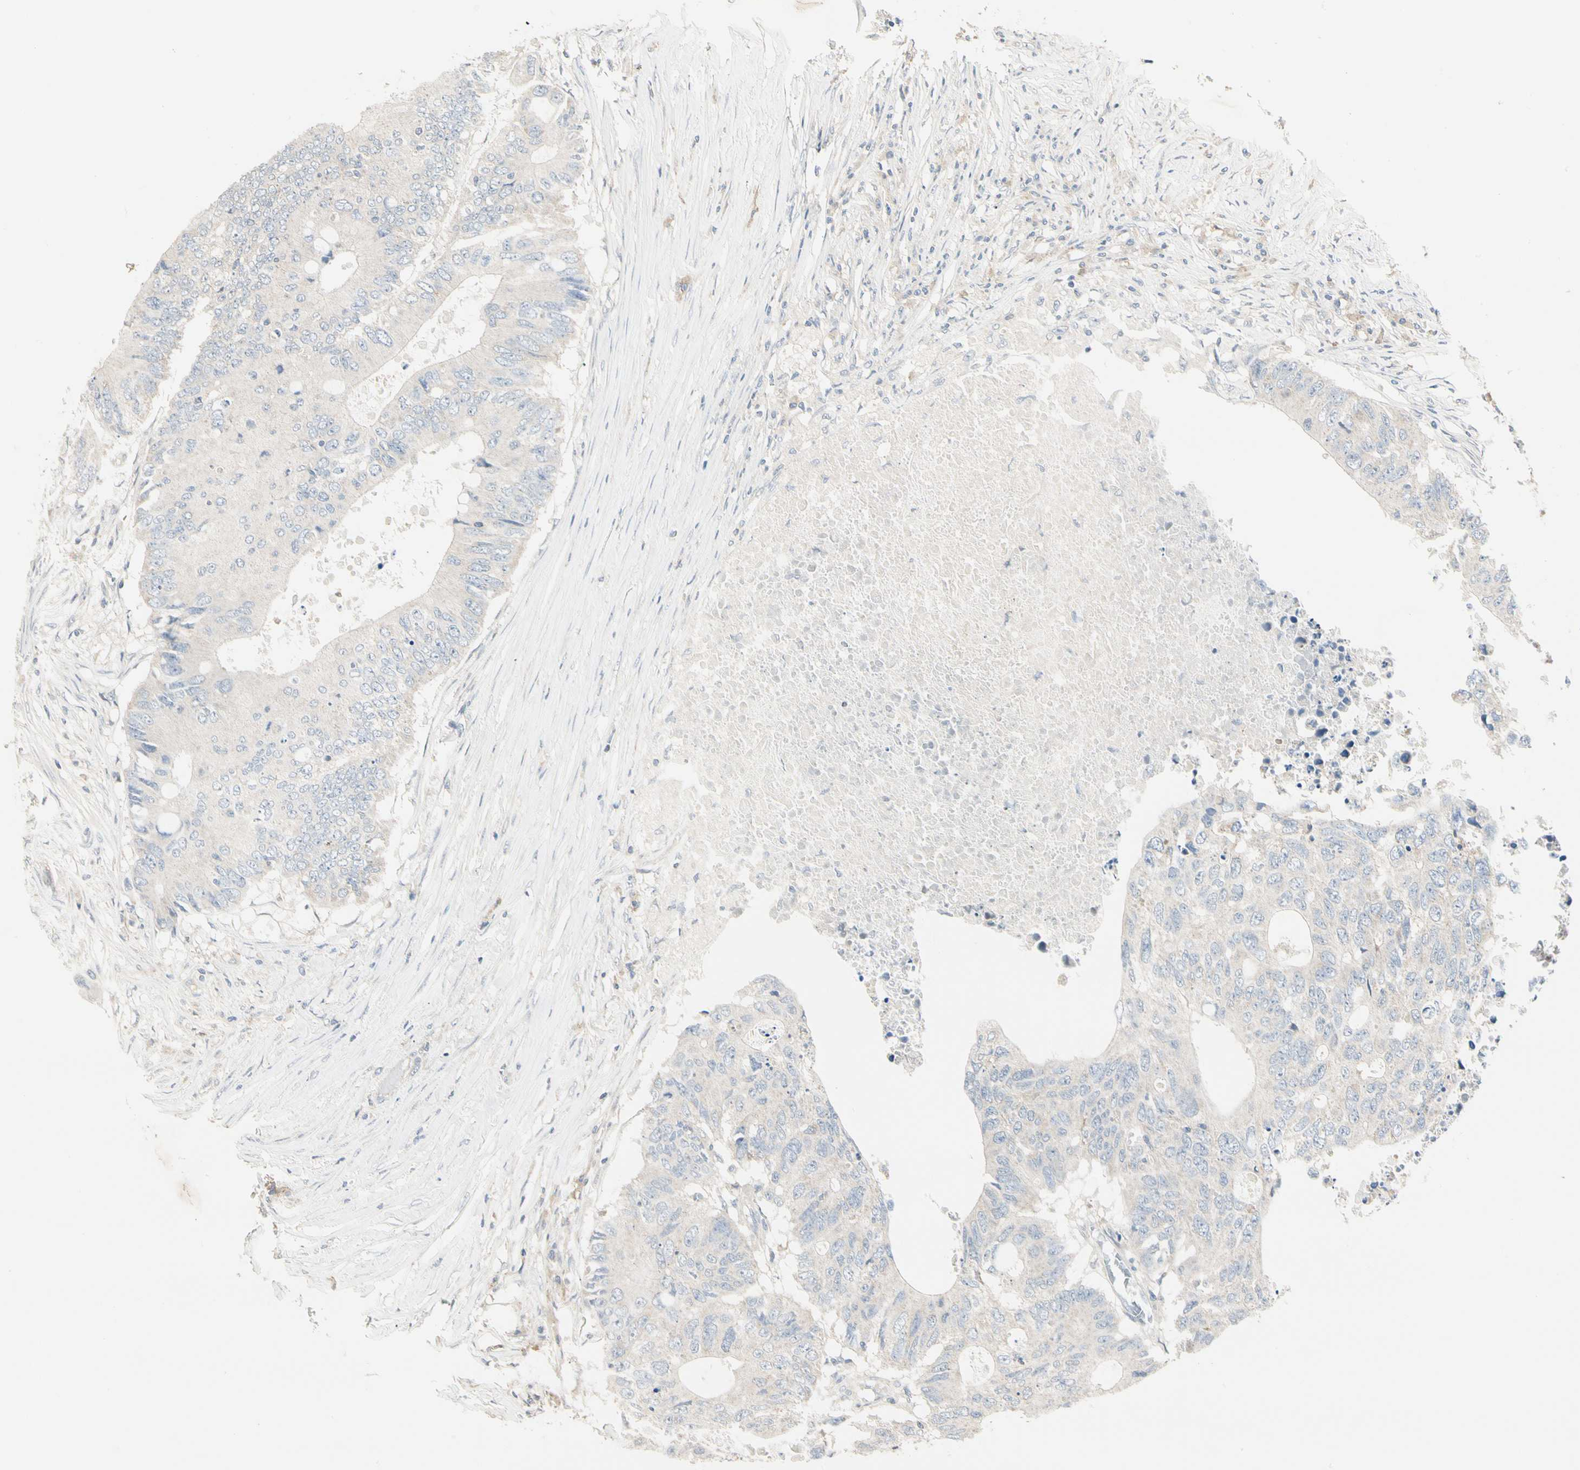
{"staining": {"intensity": "negative", "quantity": "none", "location": "none"}, "tissue": "colorectal cancer", "cell_type": "Tumor cells", "image_type": "cancer", "snomed": [{"axis": "morphology", "description": "Adenocarcinoma, NOS"}, {"axis": "topography", "description": "Colon"}], "caption": "A high-resolution histopathology image shows immunohistochemistry (IHC) staining of colorectal adenocarcinoma, which exhibits no significant positivity in tumor cells. (DAB (3,3'-diaminobenzidine) IHC with hematoxylin counter stain).", "gene": "GPR153", "patient": {"sex": "male", "age": 71}}